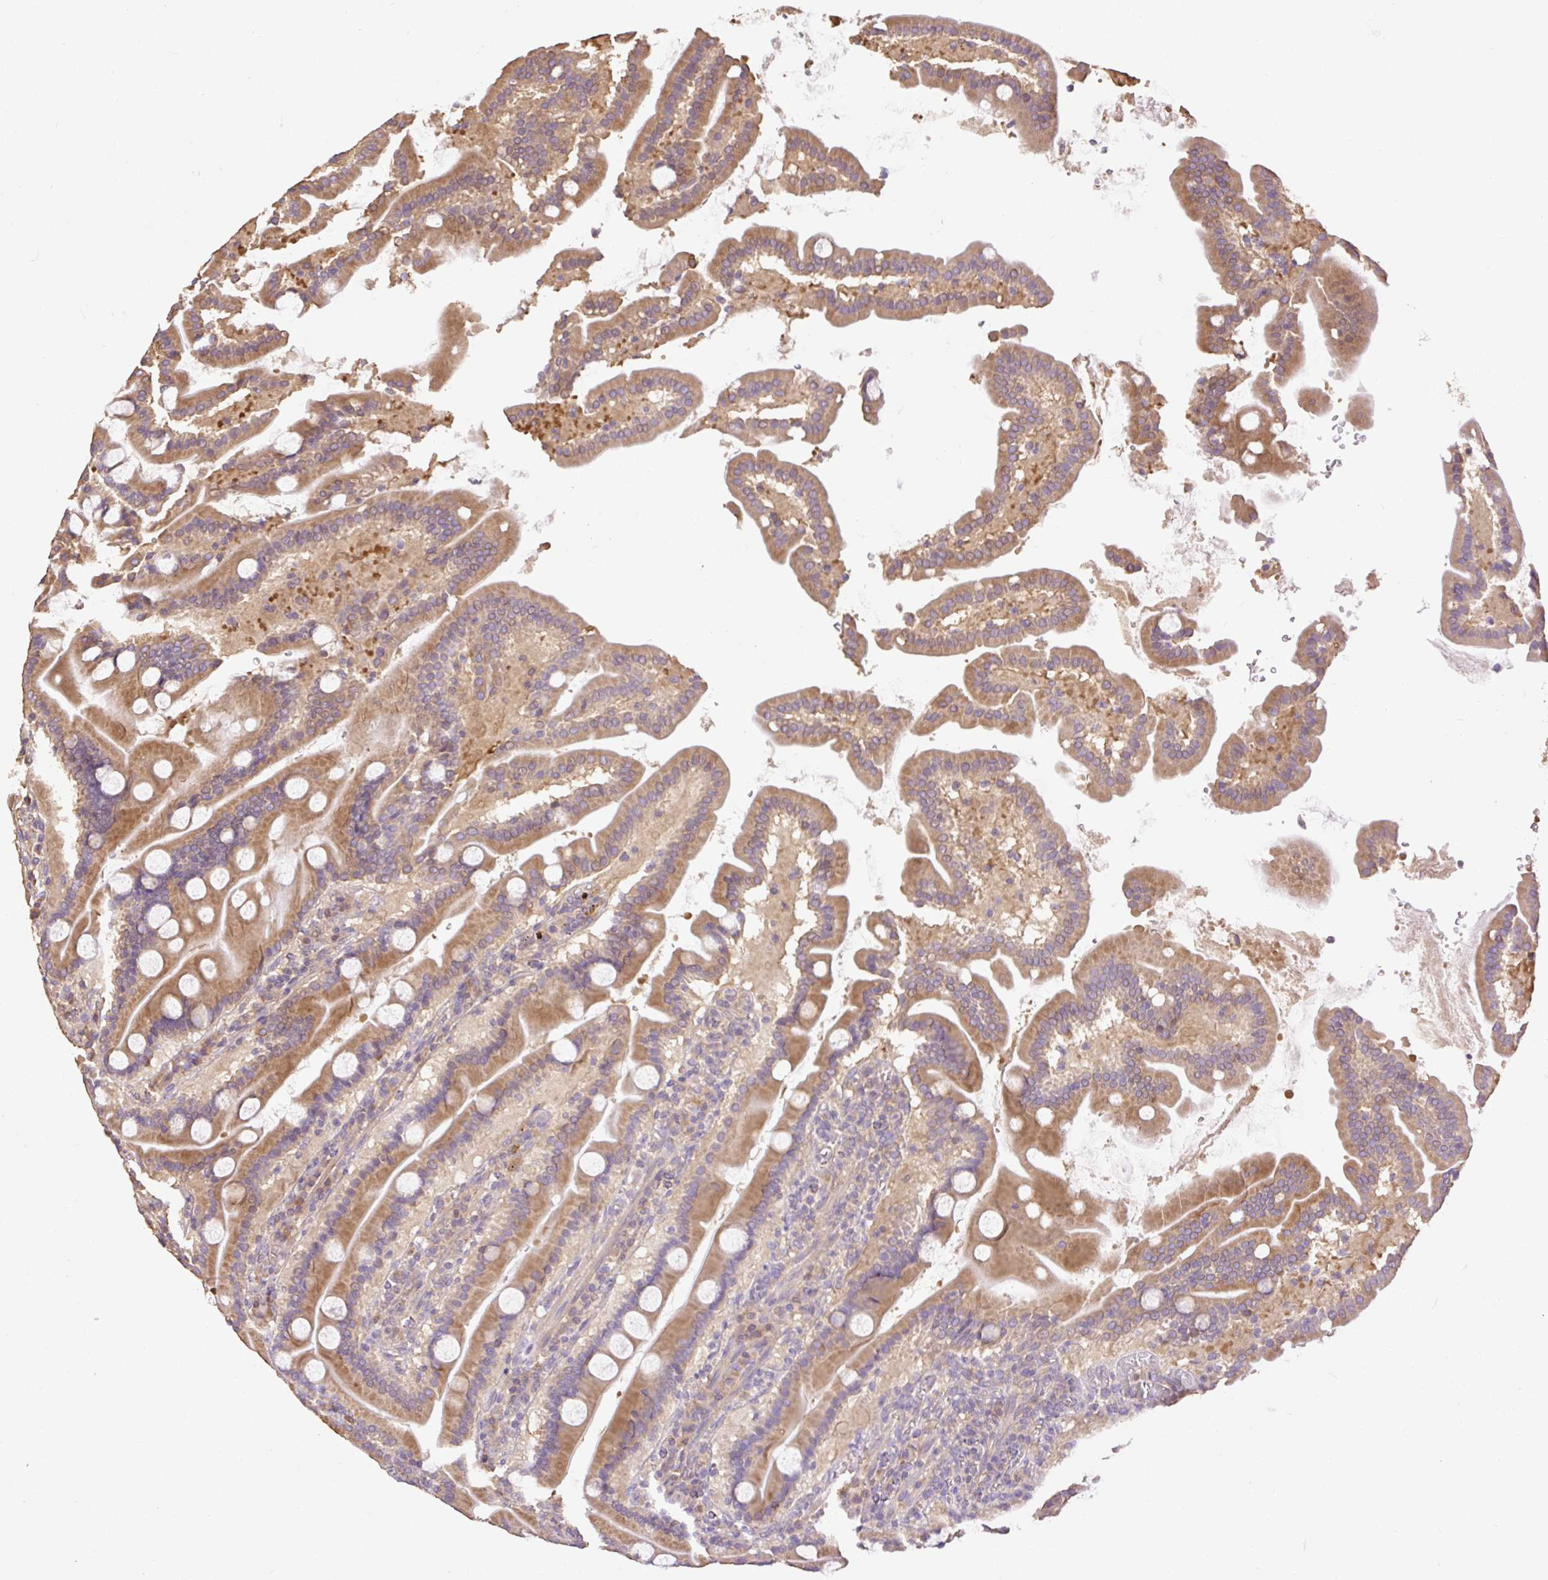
{"staining": {"intensity": "moderate", "quantity": ">75%", "location": "cytoplasmic/membranous"}, "tissue": "duodenum", "cell_type": "Glandular cells", "image_type": "normal", "snomed": [{"axis": "morphology", "description": "Normal tissue, NOS"}, {"axis": "topography", "description": "Duodenum"}], "caption": "Protein expression analysis of unremarkable duodenum reveals moderate cytoplasmic/membranous expression in approximately >75% of glandular cells.", "gene": "DESI1", "patient": {"sex": "male", "age": 55}}